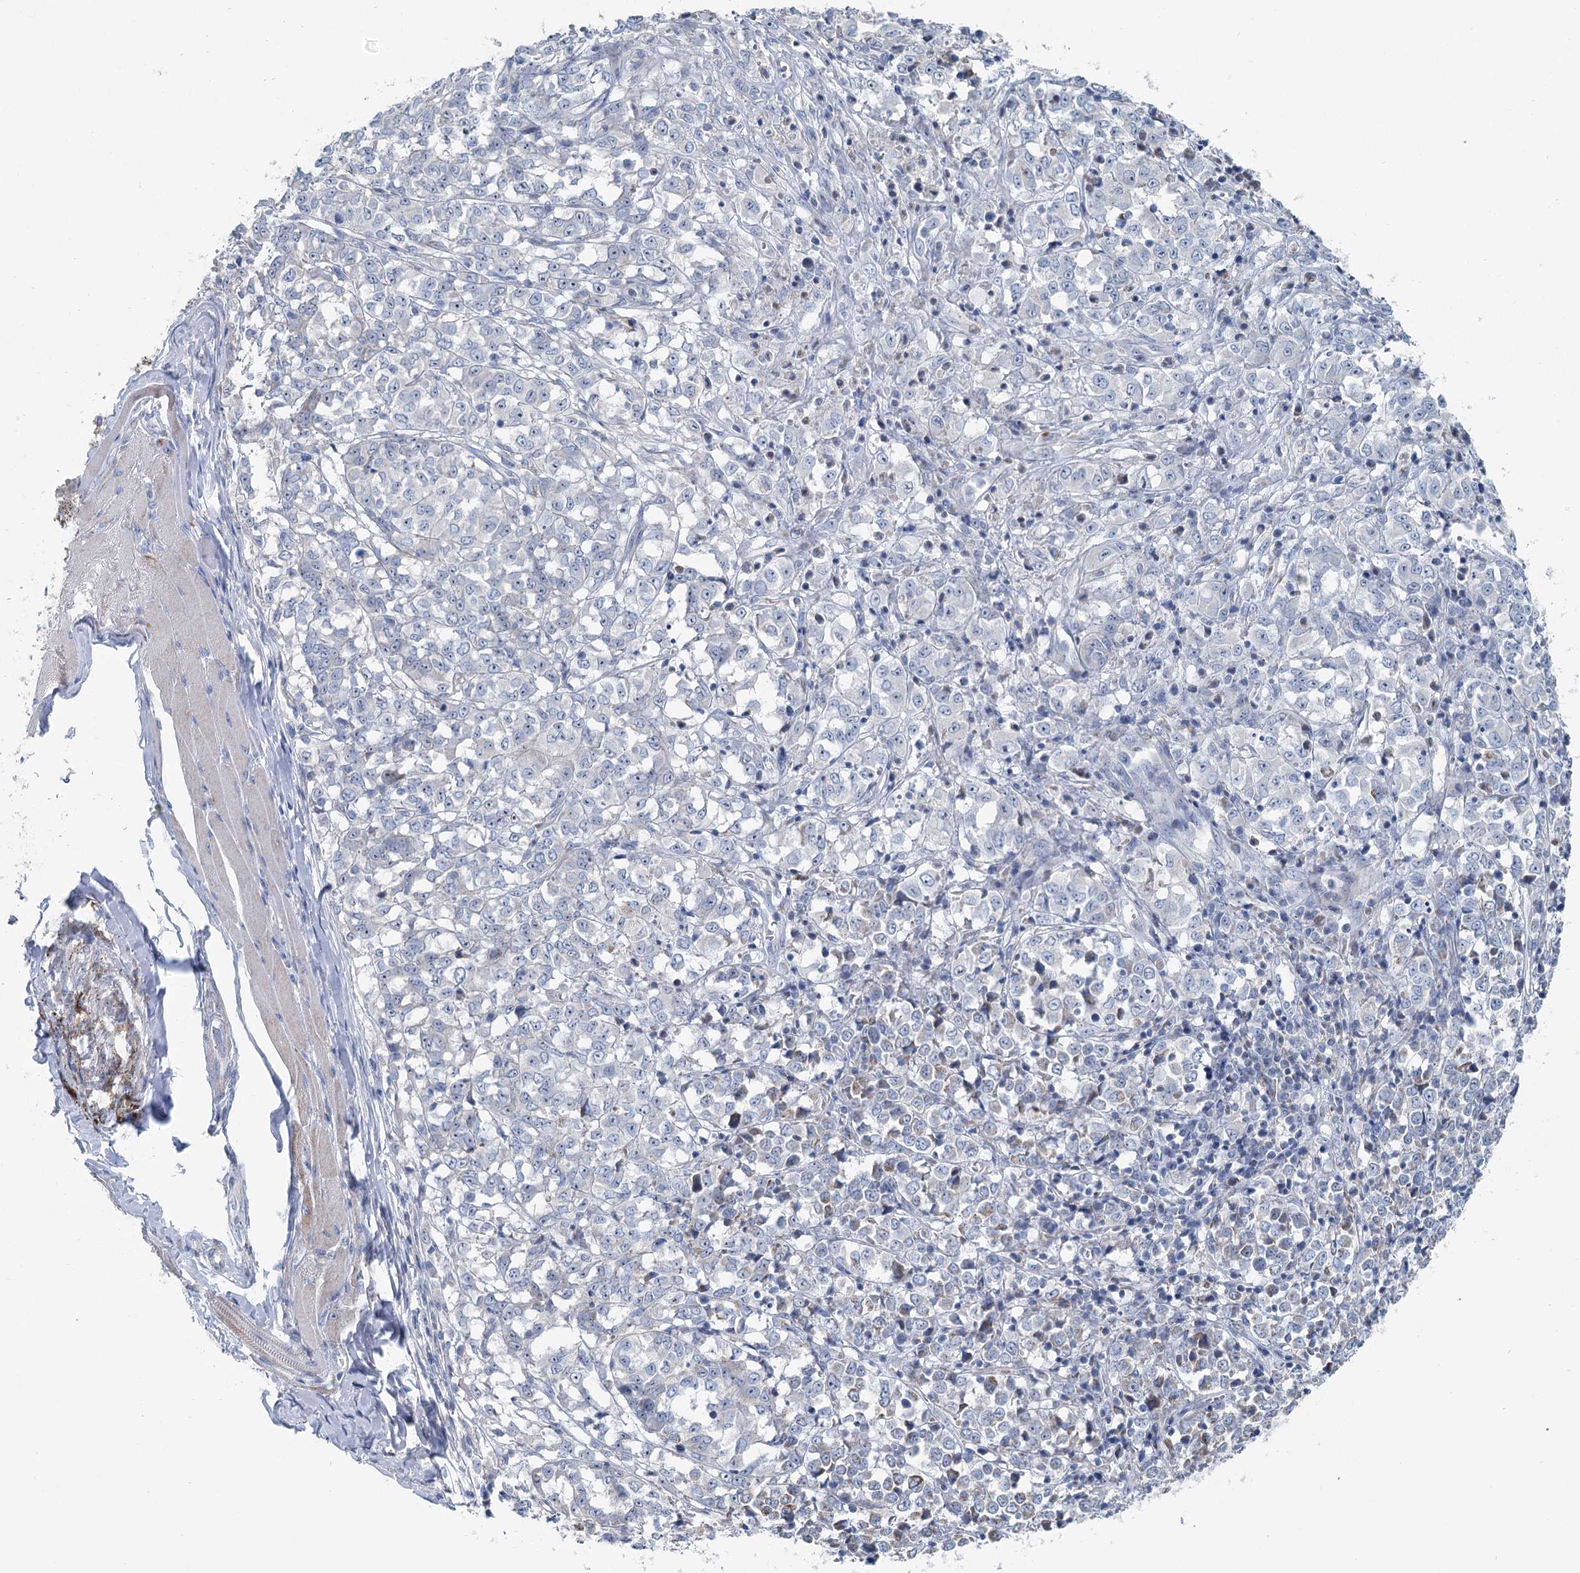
{"staining": {"intensity": "negative", "quantity": "none", "location": "none"}, "tissue": "melanoma", "cell_type": "Tumor cells", "image_type": "cancer", "snomed": [{"axis": "morphology", "description": "Malignant melanoma, NOS"}, {"axis": "topography", "description": "Skin"}], "caption": "Immunohistochemistry histopathology image of human melanoma stained for a protein (brown), which exhibits no positivity in tumor cells. (Stains: DAB immunohistochemistry (IHC) with hematoxylin counter stain, Microscopy: brightfield microscopy at high magnification).", "gene": "MARK2", "patient": {"sex": "female", "age": 72}}